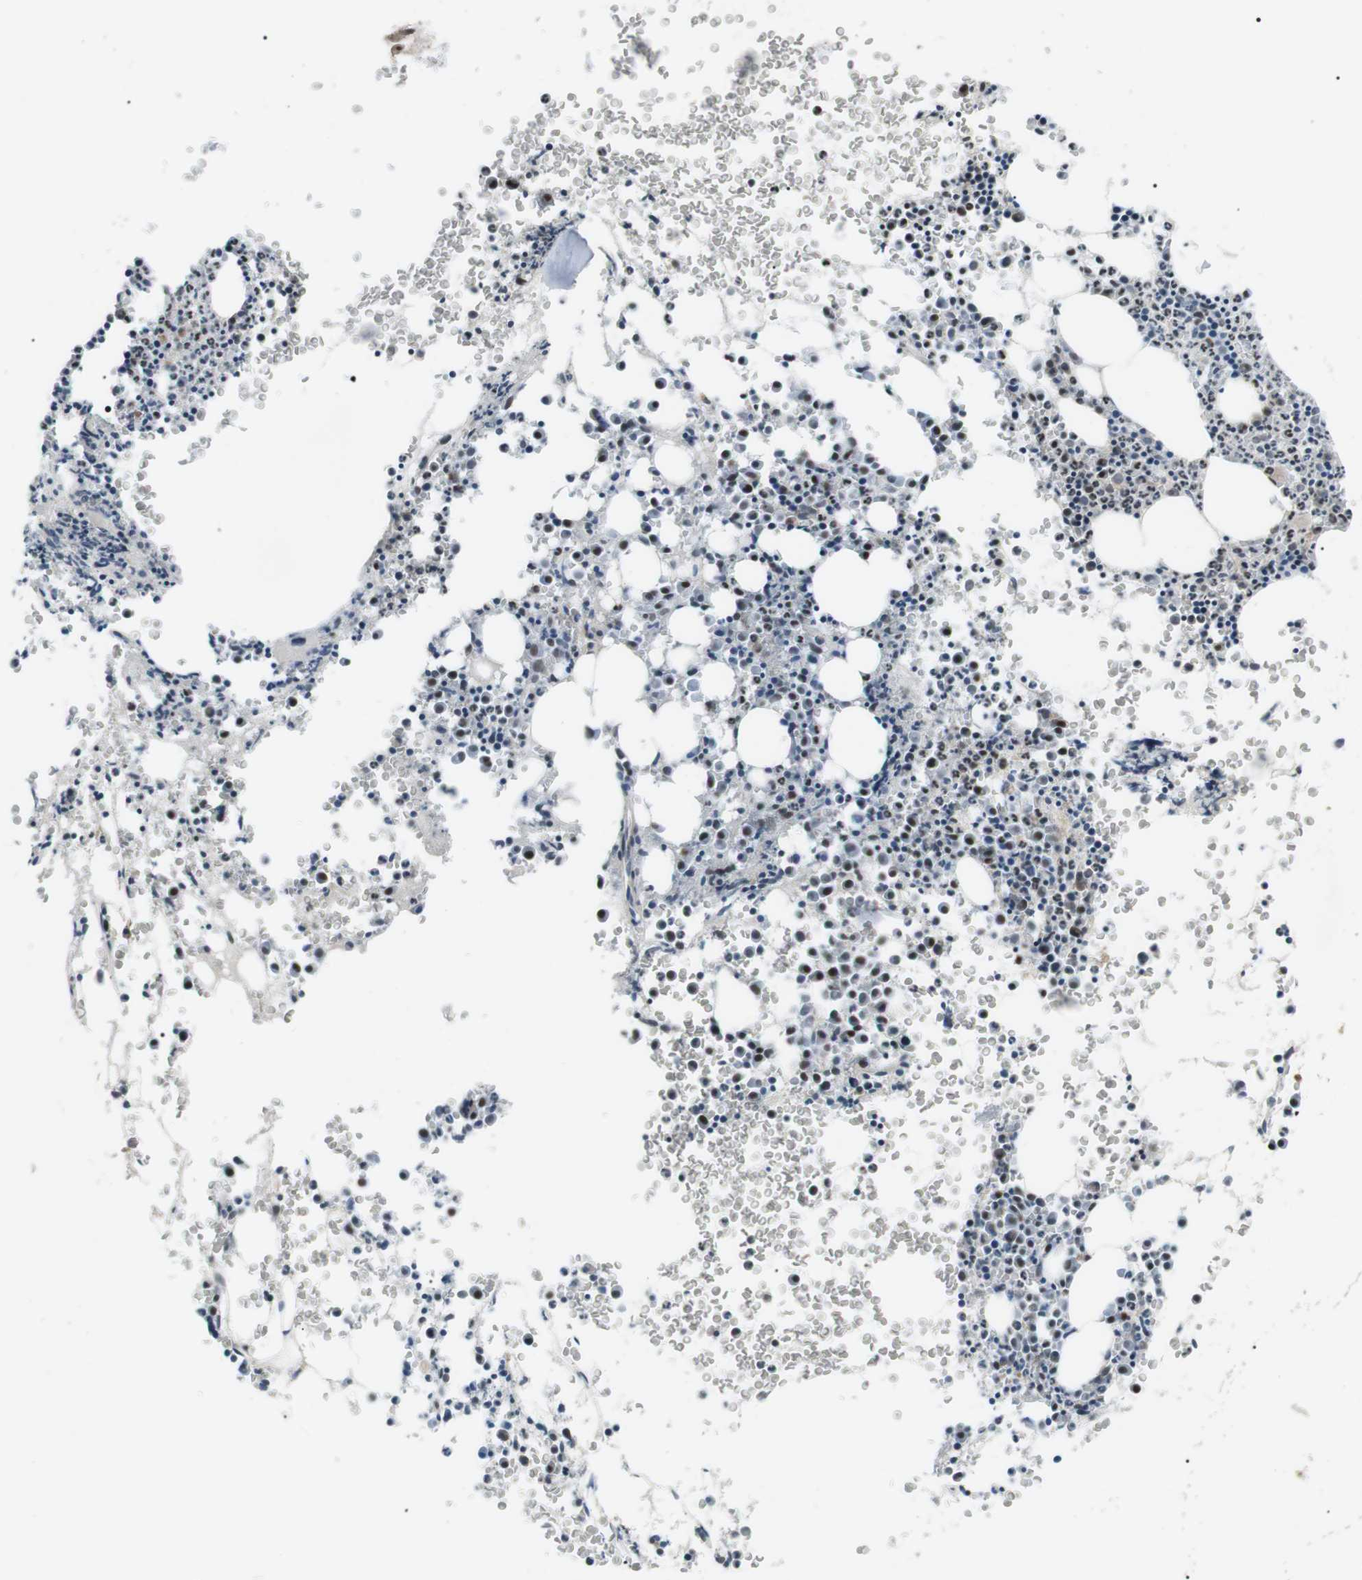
{"staining": {"intensity": "strong", "quantity": ">75%", "location": "cytoplasmic/membranous,nuclear"}, "tissue": "bone marrow", "cell_type": "Hematopoietic cells", "image_type": "normal", "snomed": [{"axis": "morphology", "description": "Normal tissue, NOS"}, {"axis": "morphology", "description": "Inflammation, NOS"}, {"axis": "topography", "description": "Bone marrow"}], "caption": "A brown stain labels strong cytoplasmic/membranous,nuclear positivity of a protein in hematopoietic cells of unremarkable bone marrow.", "gene": "ORAI3", "patient": {"sex": "female", "age": 56}}